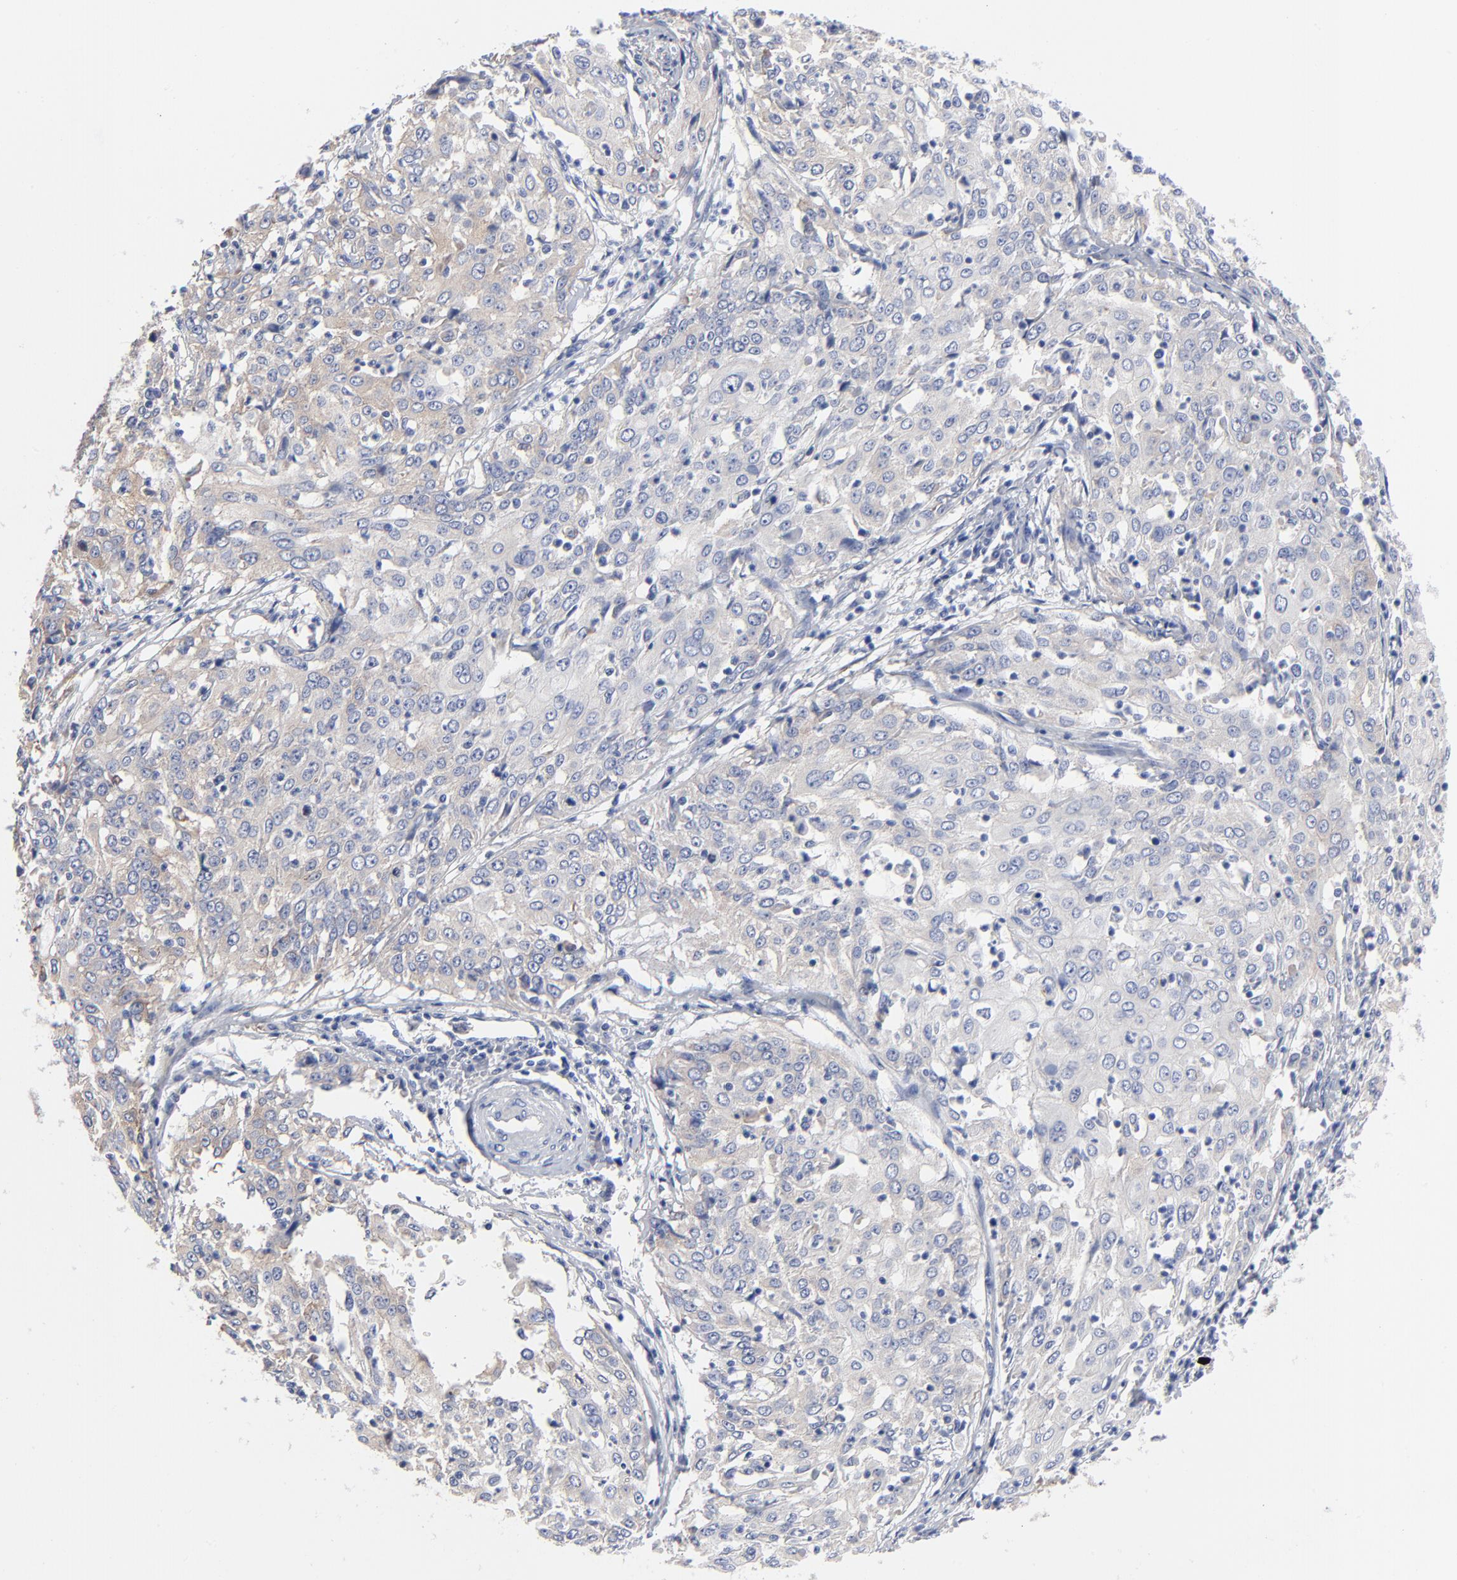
{"staining": {"intensity": "weak", "quantity": ">75%", "location": "cytoplasmic/membranous"}, "tissue": "cervical cancer", "cell_type": "Tumor cells", "image_type": "cancer", "snomed": [{"axis": "morphology", "description": "Squamous cell carcinoma, NOS"}, {"axis": "topography", "description": "Cervix"}], "caption": "A brown stain highlights weak cytoplasmic/membranous expression of a protein in human cervical cancer tumor cells.", "gene": "STAT2", "patient": {"sex": "female", "age": 39}}